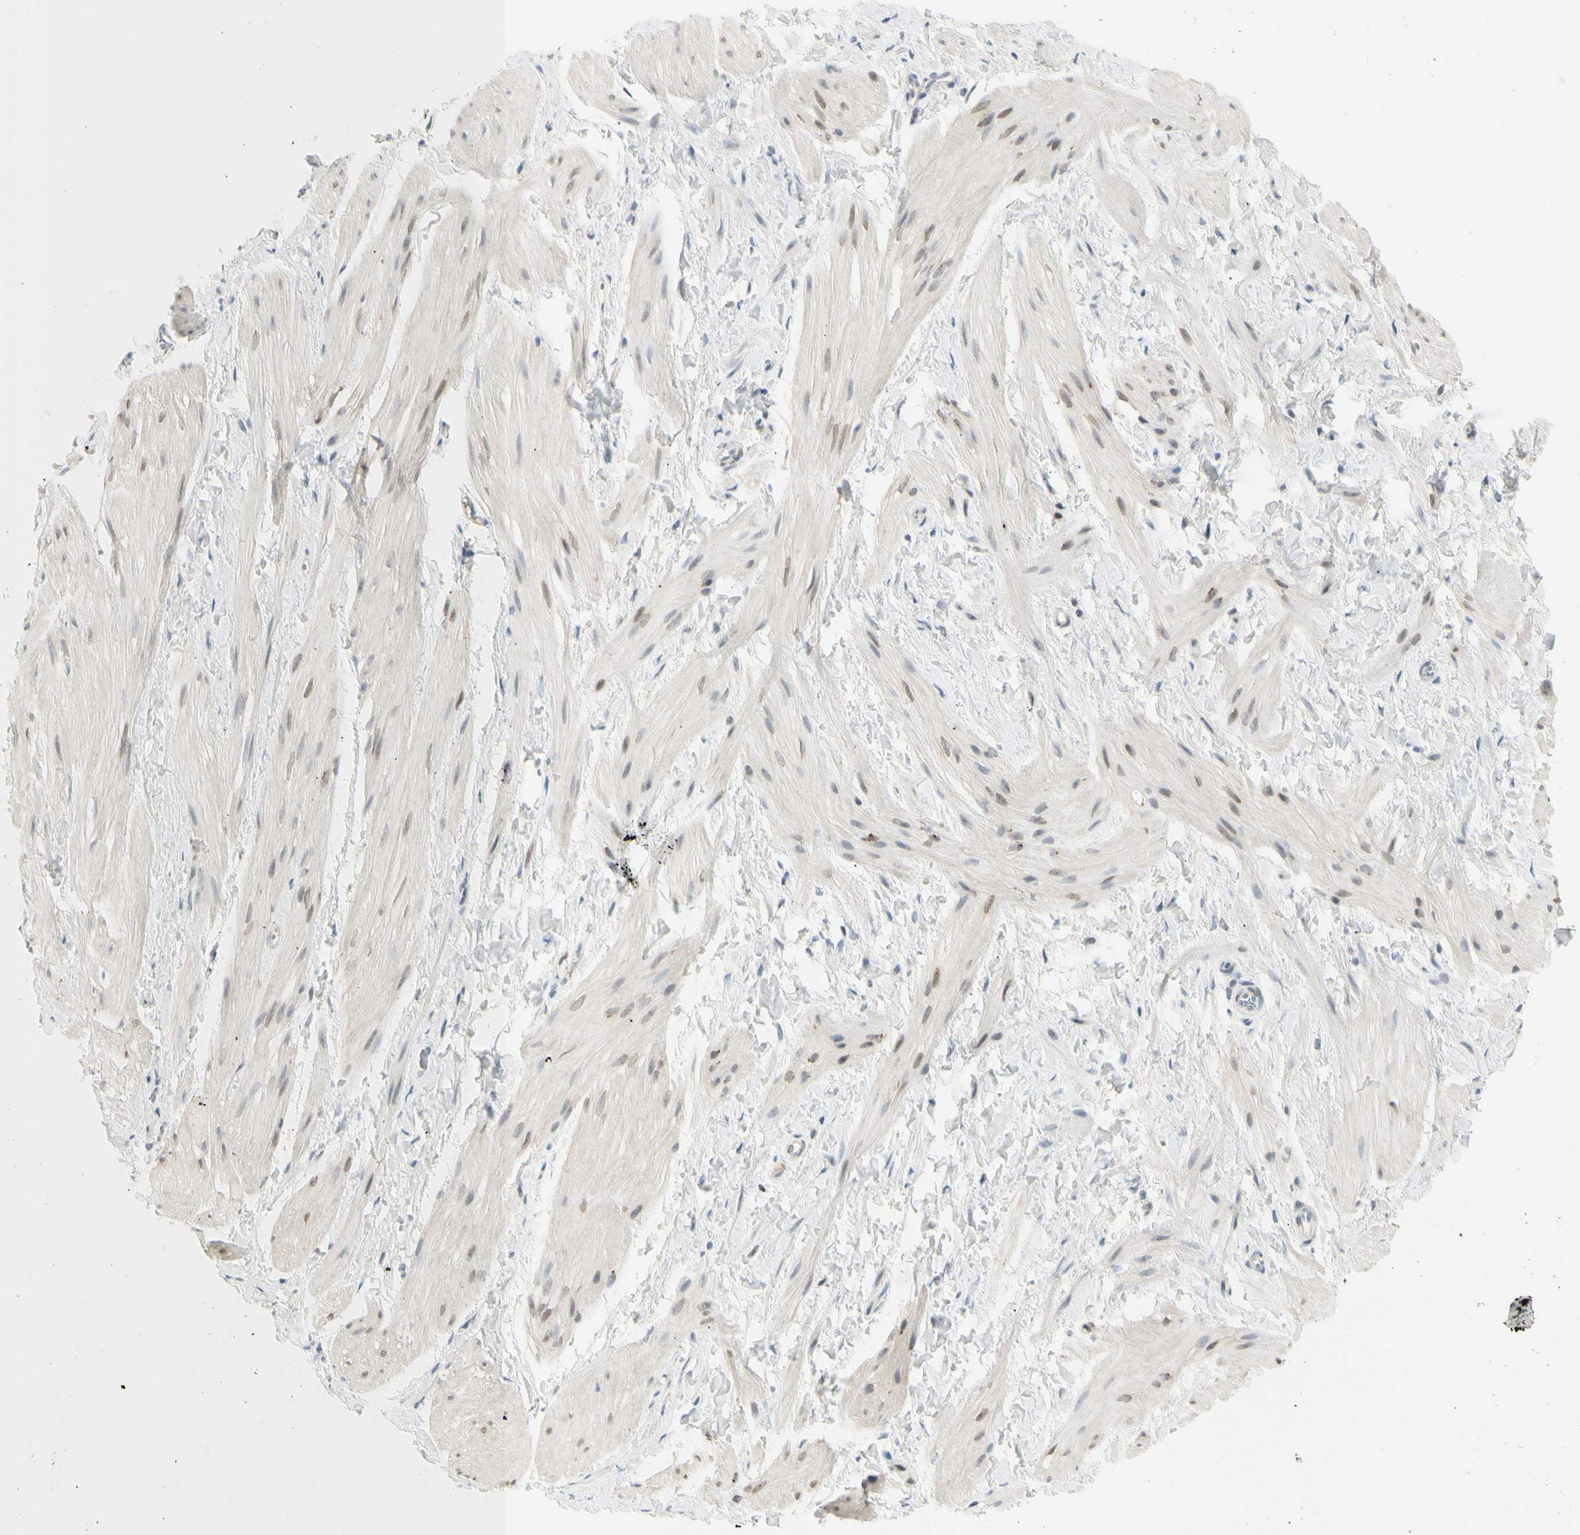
{"staining": {"intensity": "weak", "quantity": "<25%", "location": "nuclear"}, "tissue": "smooth muscle", "cell_type": "Smooth muscle cells", "image_type": "normal", "snomed": [{"axis": "morphology", "description": "Normal tissue, NOS"}, {"axis": "topography", "description": "Smooth muscle"}], "caption": "Immunohistochemical staining of normal human smooth muscle reveals no significant expression in smooth muscle cells. The staining was performed using DAB (3,3'-diaminobenzidine) to visualize the protein expression in brown, while the nuclei were stained in blue with hematoxylin (Magnification: 20x).", "gene": "B4GALNT1", "patient": {"sex": "male", "age": 16}}